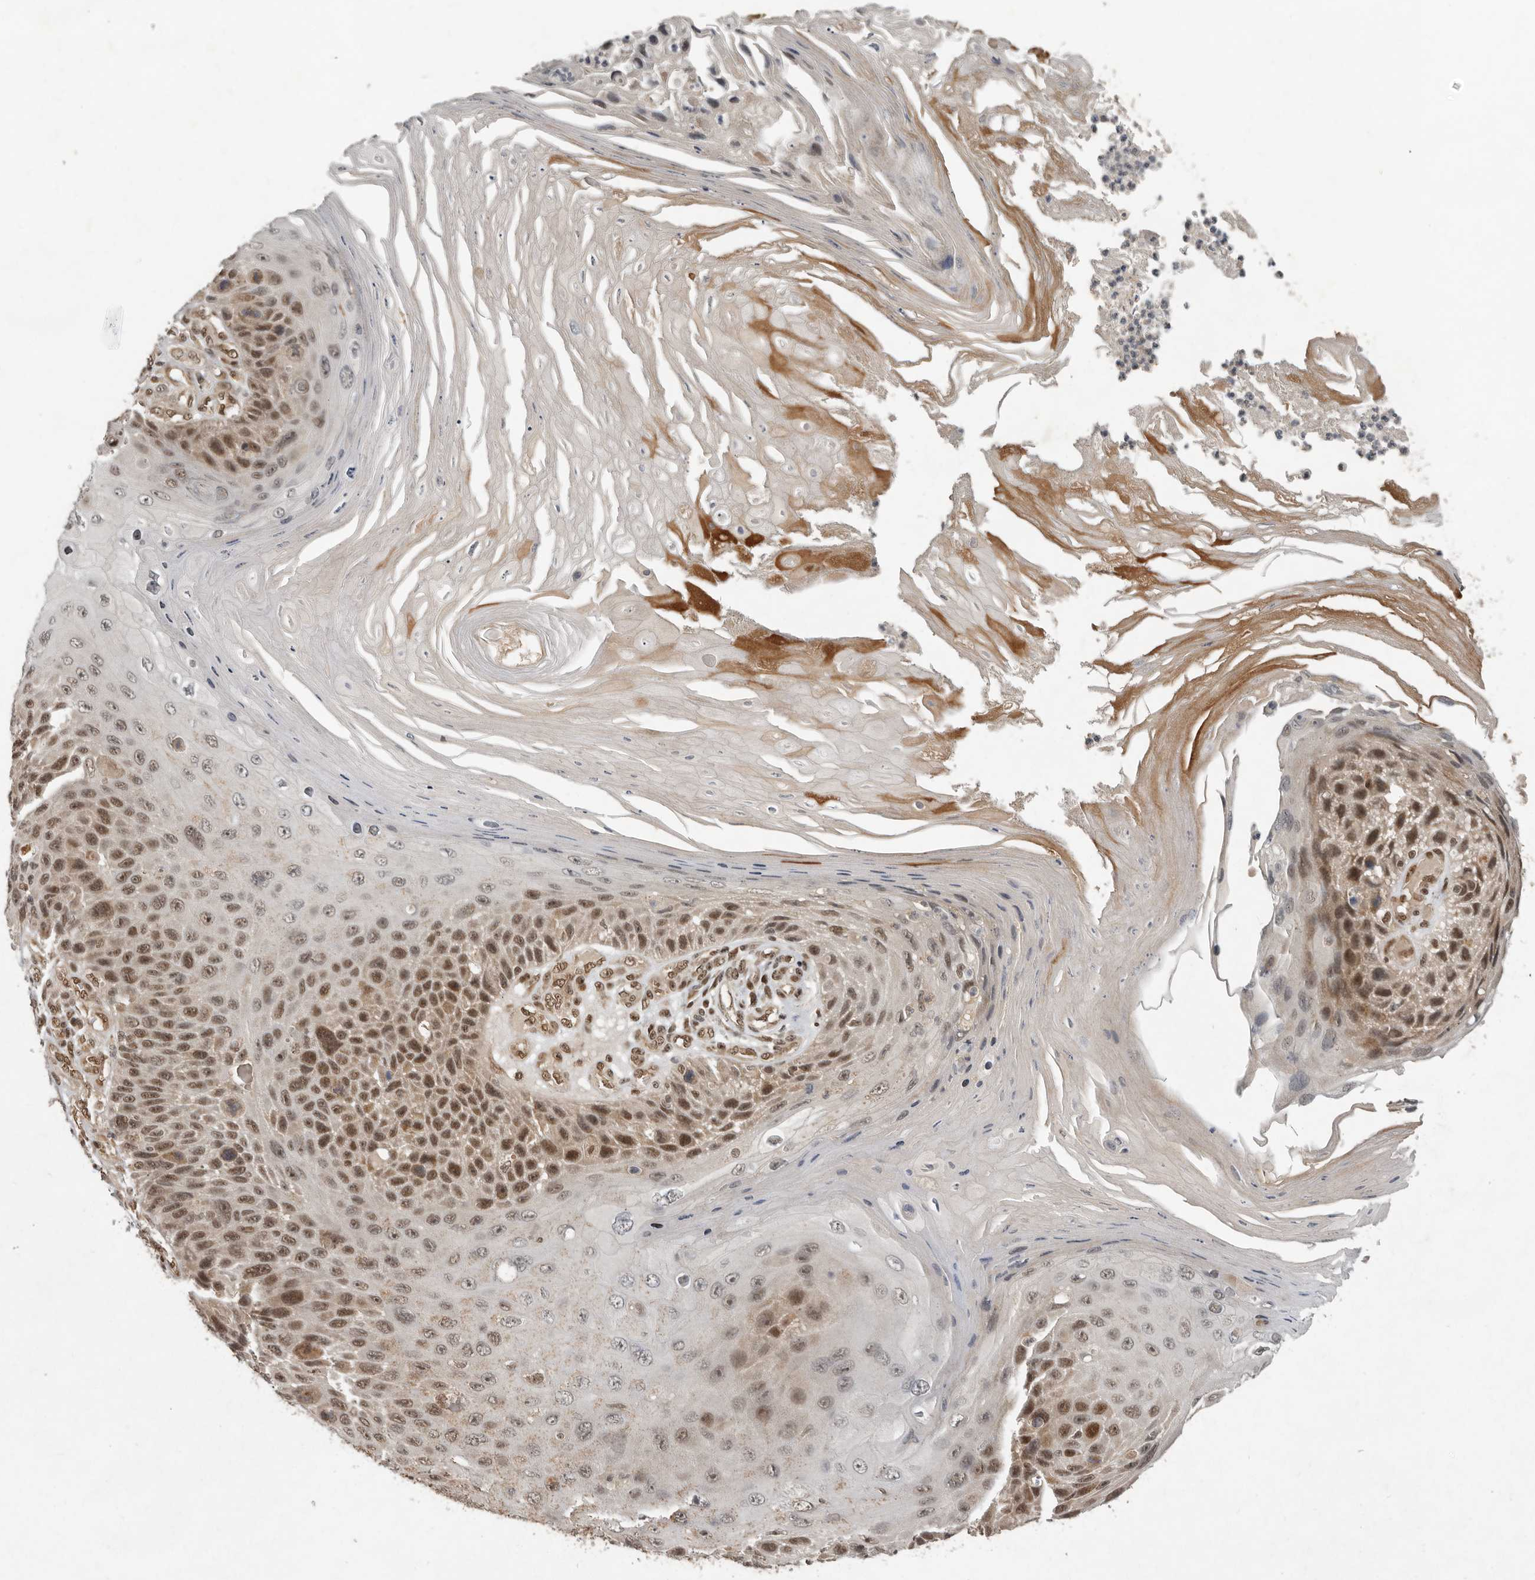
{"staining": {"intensity": "moderate", "quantity": ">75%", "location": "nuclear"}, "tissue": "skin cancer", "cell_type": "Tumor cells", "image_type": "cancer", "snomed": [{"axis": "morphology", "description": "Squamous cell carcinoma, NOS"}, {"axis": "topography", "description": "Skin"}], "caption": "Squamous cell carcinoma (skin) stained for a protein (brown) exhibits moderate nuclear positive positivity in about >75% of tumor cells.", "gene": "CDC27", "patient": {"sex": "female", "age": 88}}